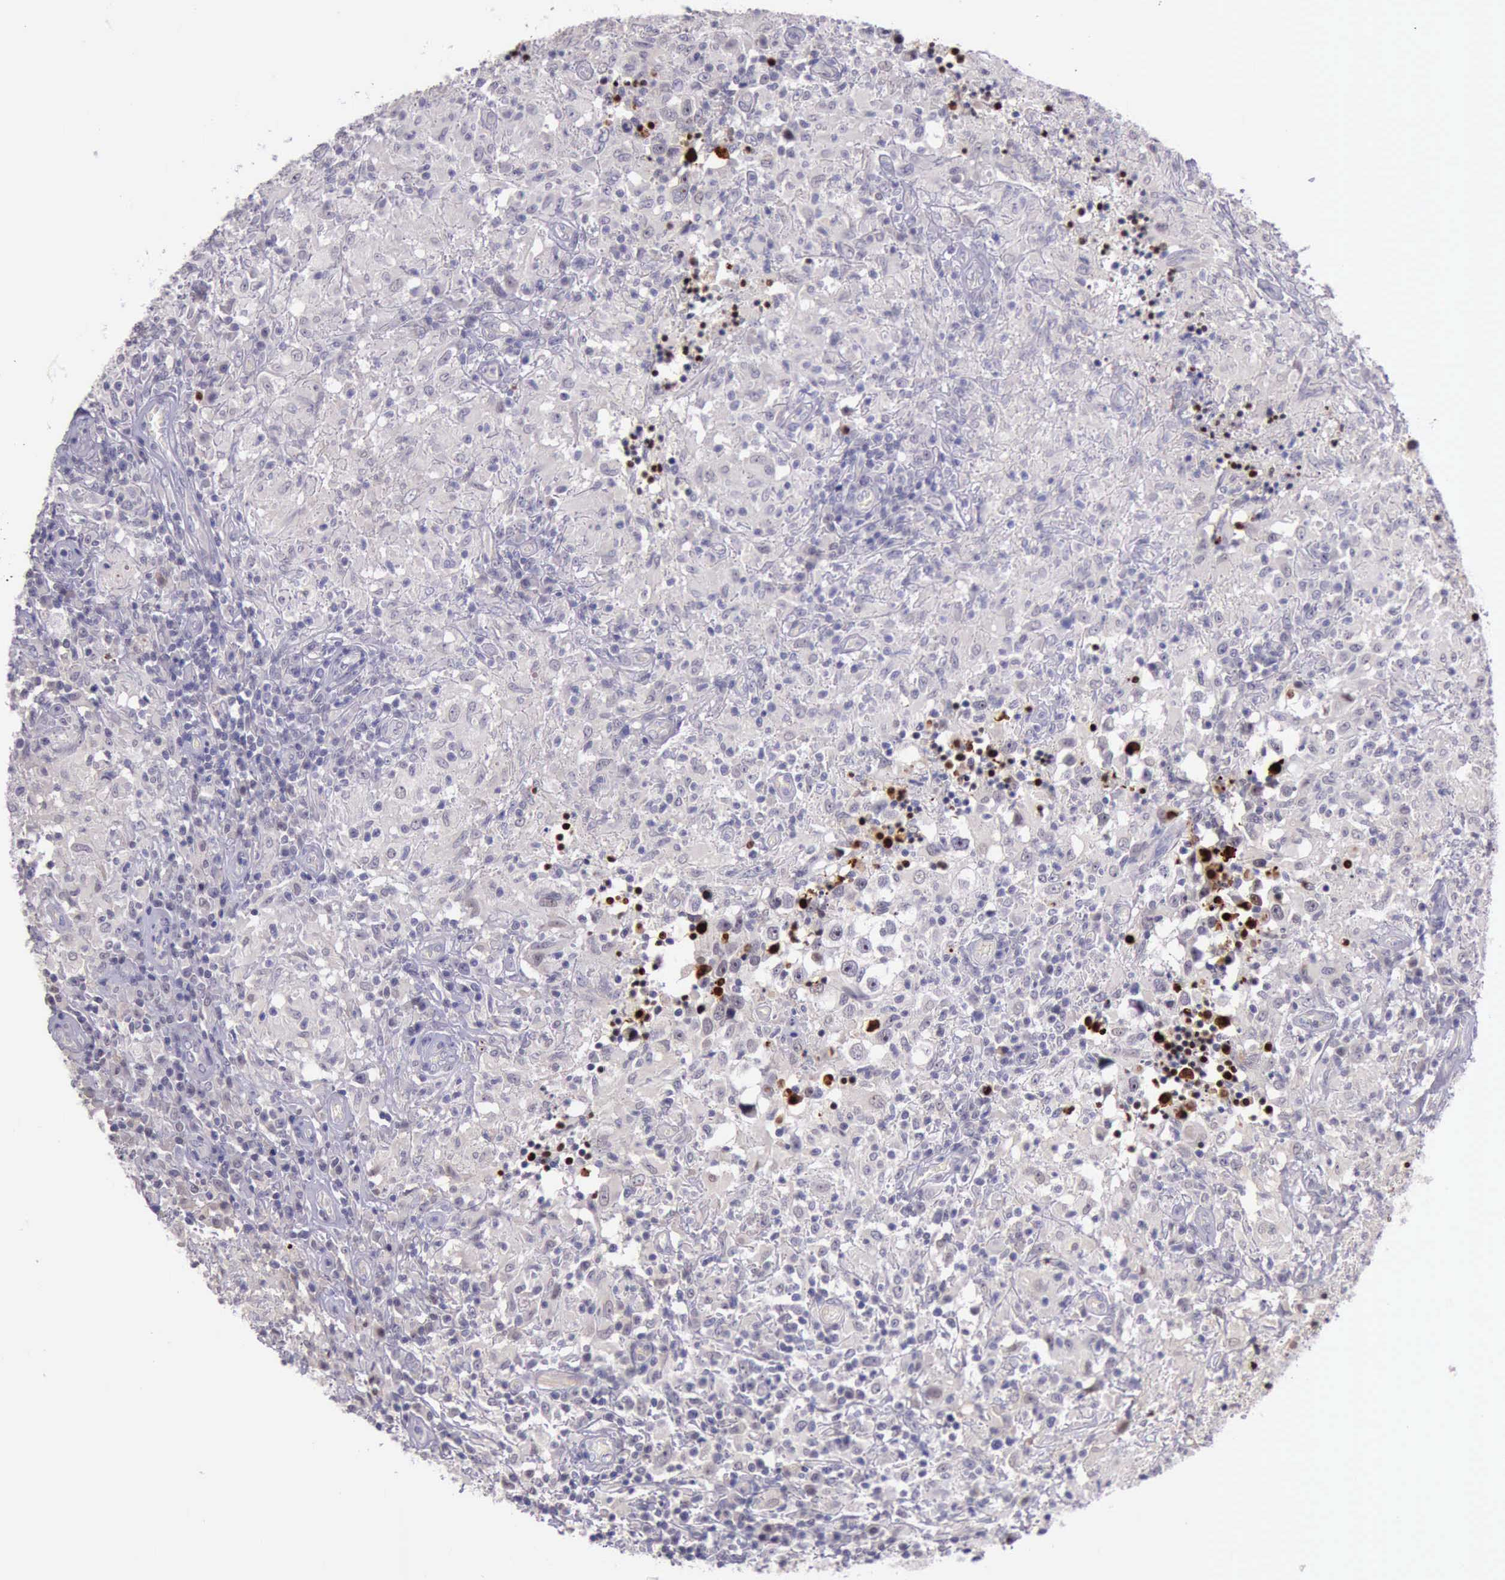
{"staining": {"intensity": "strong", "quantity": "<25%", "location": "nuclear"}, "tissue": "testis cancer", "cell_type": "Tumor cells", "image_type": "cancer", "snomed": [{"axis": "morphology", "description": "Seminoma, NOS"}, {"axis": "topography", "description": "Testis"}], "caption": "Human seminoma (testis) stained with a protein marker reveals strong staining in tumor cells.", "gene": "PARP1", "patient": {"sex": "male", "age": 34}}